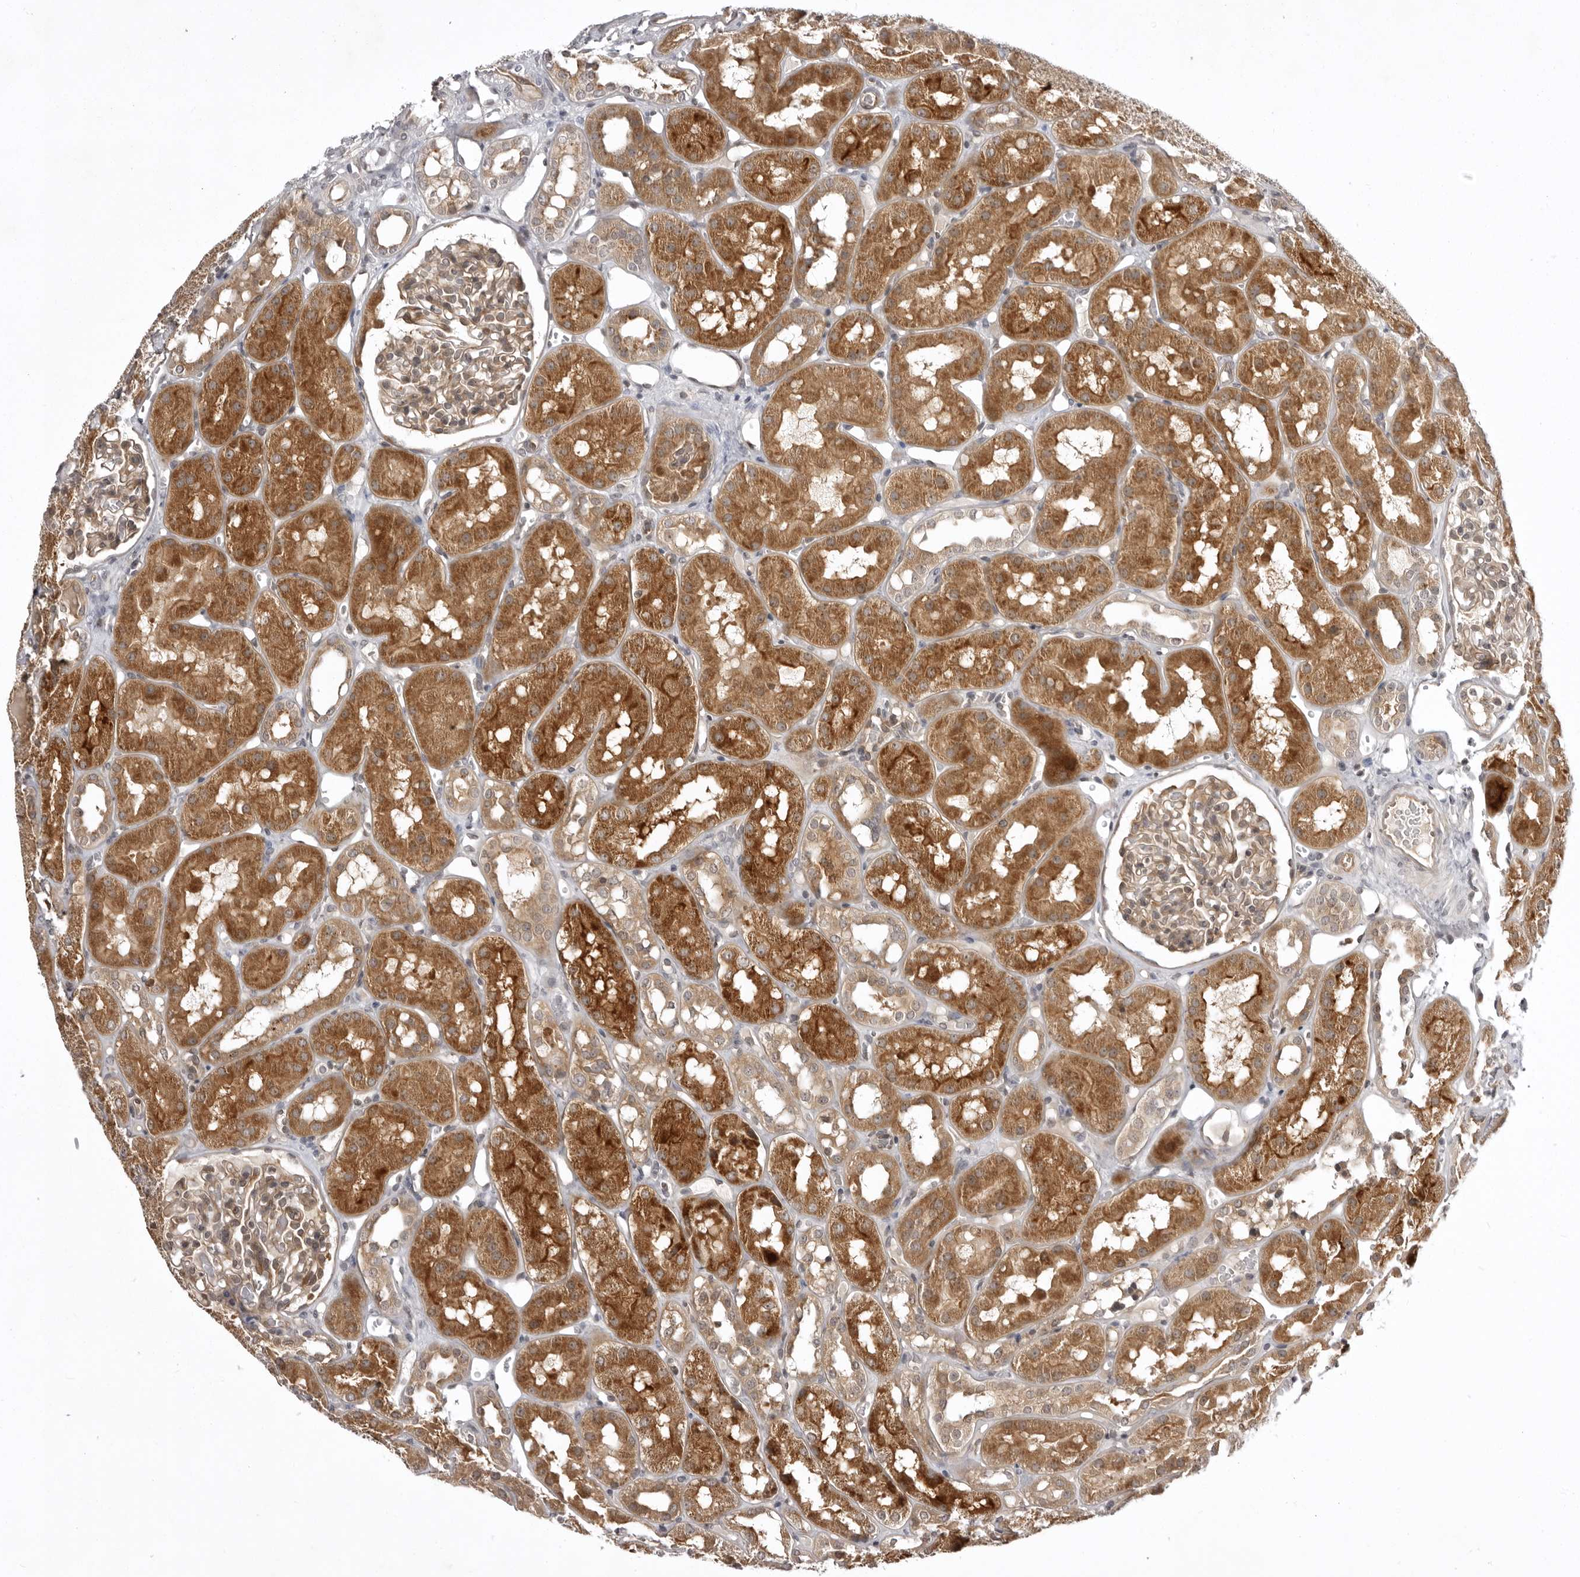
{"staining": {"intensity": "weak", "quantity": "25%-75%", "location": "cytoplasmic/membranous"}, "tissue": "kidney", "cell_type": "Cells in glomeruli", "image_type": "normal", "snomed": [{"axis": "morphology", "description": "Normal tissue, NOS"}, {"axis": "topography", "description": "Kidney"}], "caption": "The photomicrograph exhibits a brown stain indicating the presence of a protein in the cytoplasmic/membranous of cells in glomeruli in kidney.", "gene": "USP43", "patient": {"sex": "male", "age": 16}}